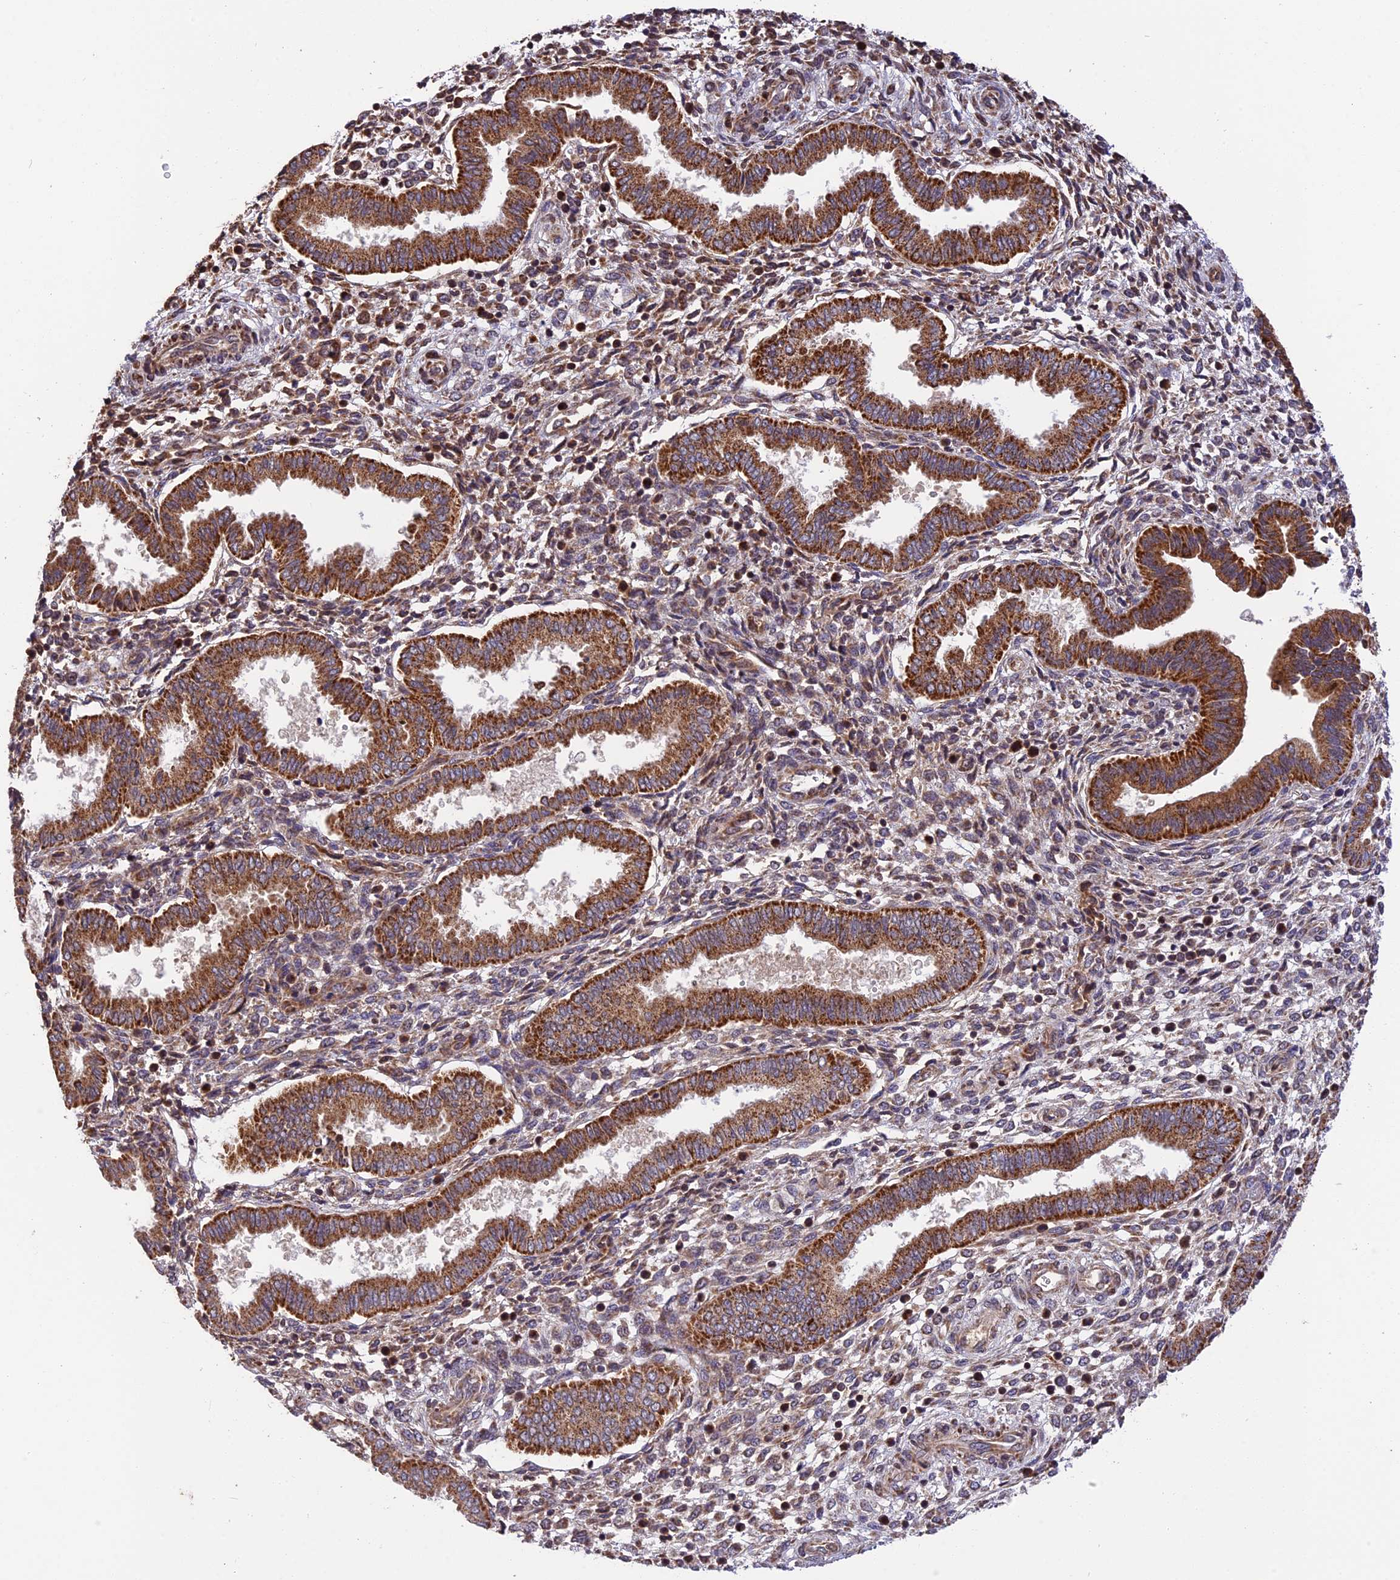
{"staining": {"intensity": "moderate", "quantity": "25%-75%", "location": "cytoplasmic/membranous"}, "tissue": "endometrium", "cell_type": "Cells in endometrial stroma", "image_type": "normal", "snomed": [{"axis": "morphology", "description": "Normal tissue, NOS"}, {"axis": "topography", "description": "Endometrium"}], "caption": "Approximately 25%-75% of cells in endometrial stroma in normal endometrium display moderate cytoplasmic/membranous protein expression as visualized by brown immunohistochemical staining.", "gene": "RERGL", "patient": {"sex": "female", "age": 24}}